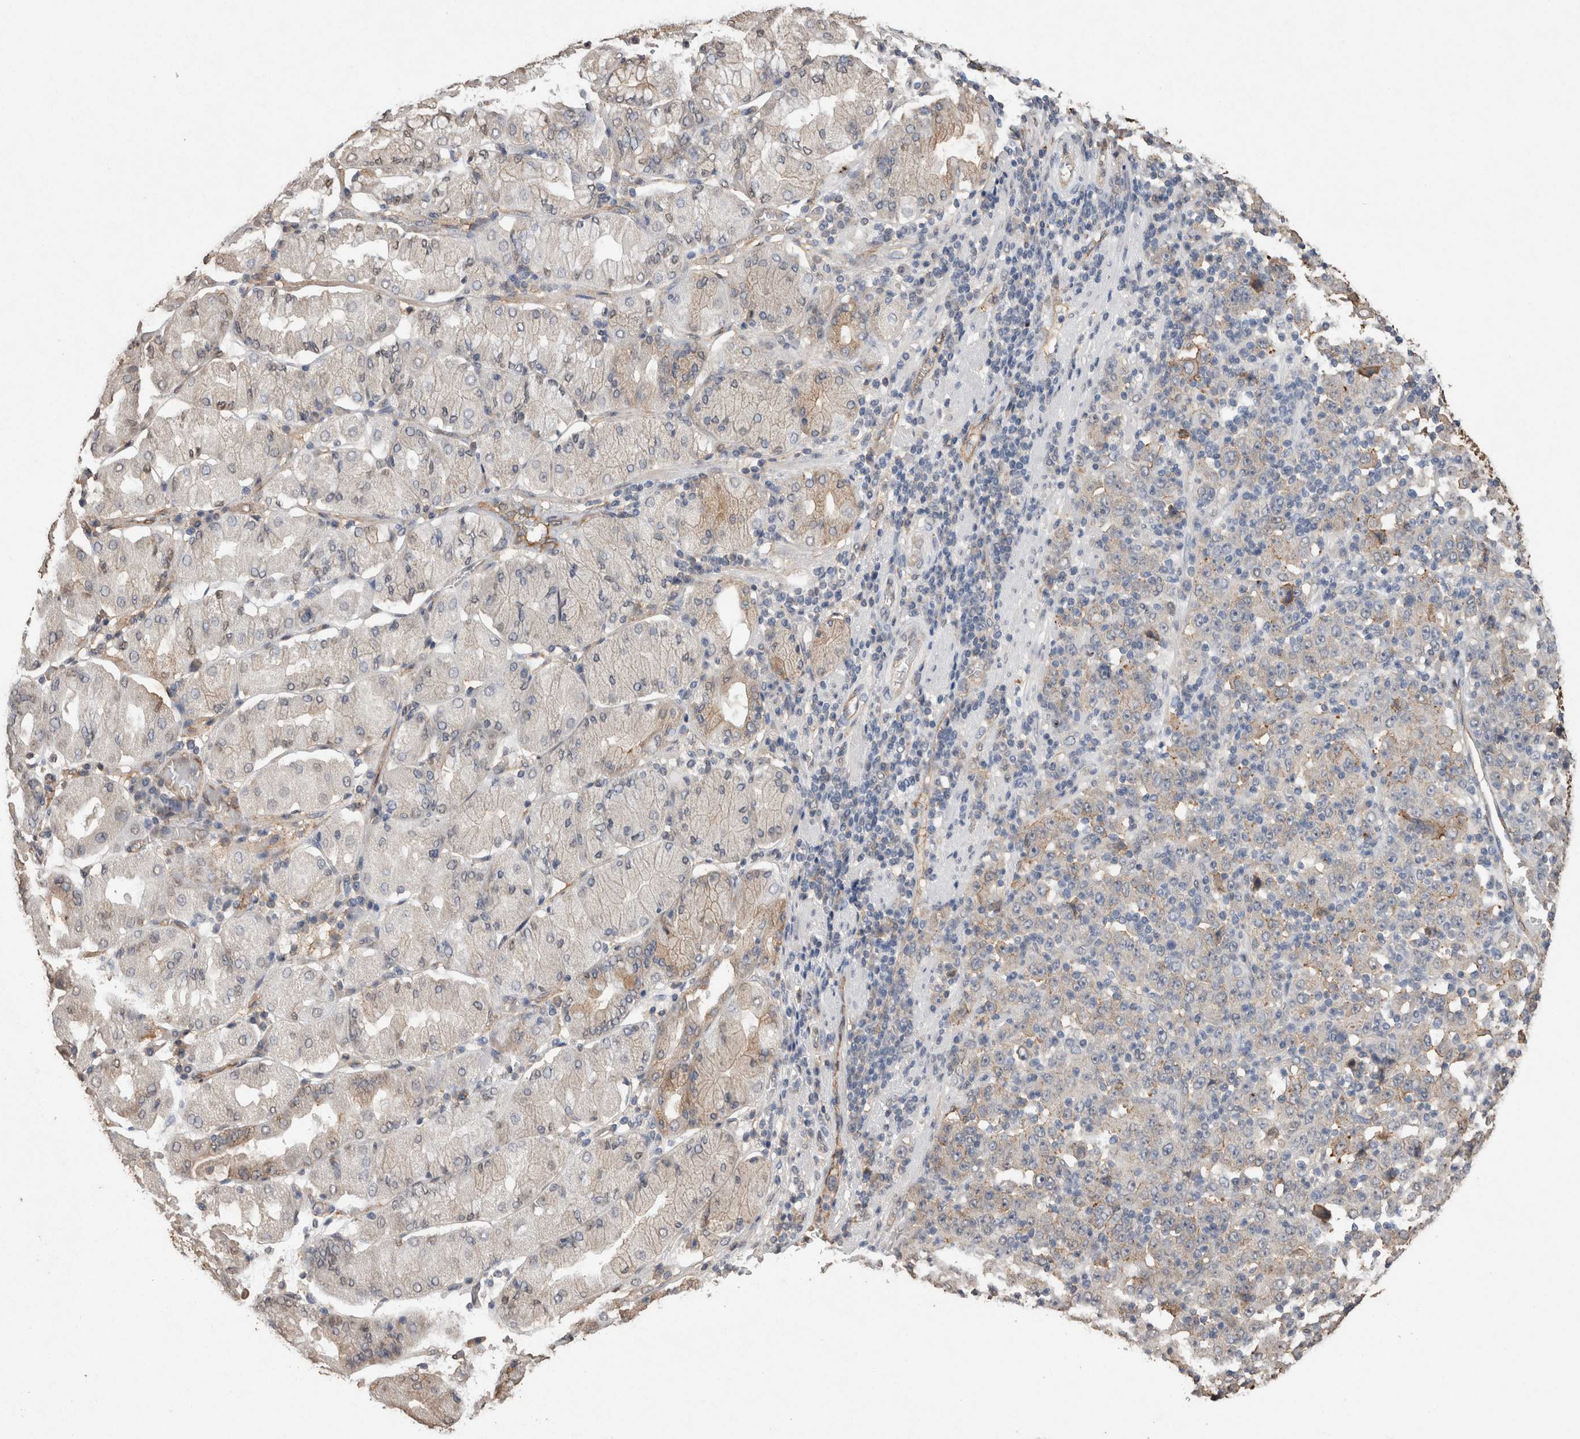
{"staining": {"intensity": "negative", "quantity": "none", "location": "none"}, "tissue": "stomach cancer", "cell_type": "Tumor cells", "image_type": "cancer", "snomed": [{"axis": "morphology", "description": "Normal tissue, NOS"}, {"axis": "morphology", "description": "Adenocarcinoma, NOS"}, {"axis": "topography", "description": "Stomach, upper"}, {"axis": "topography", "description": "Stomach"}], "caption": "An IHC photomicrograph of stomach adenocarcinoma is shown. There is no staining in tumor cells of stomach adenocarcinoma. Nuclei are stained in blue.", "gene": "S100A10", "patient": {"sex": "male", "age": 59}}